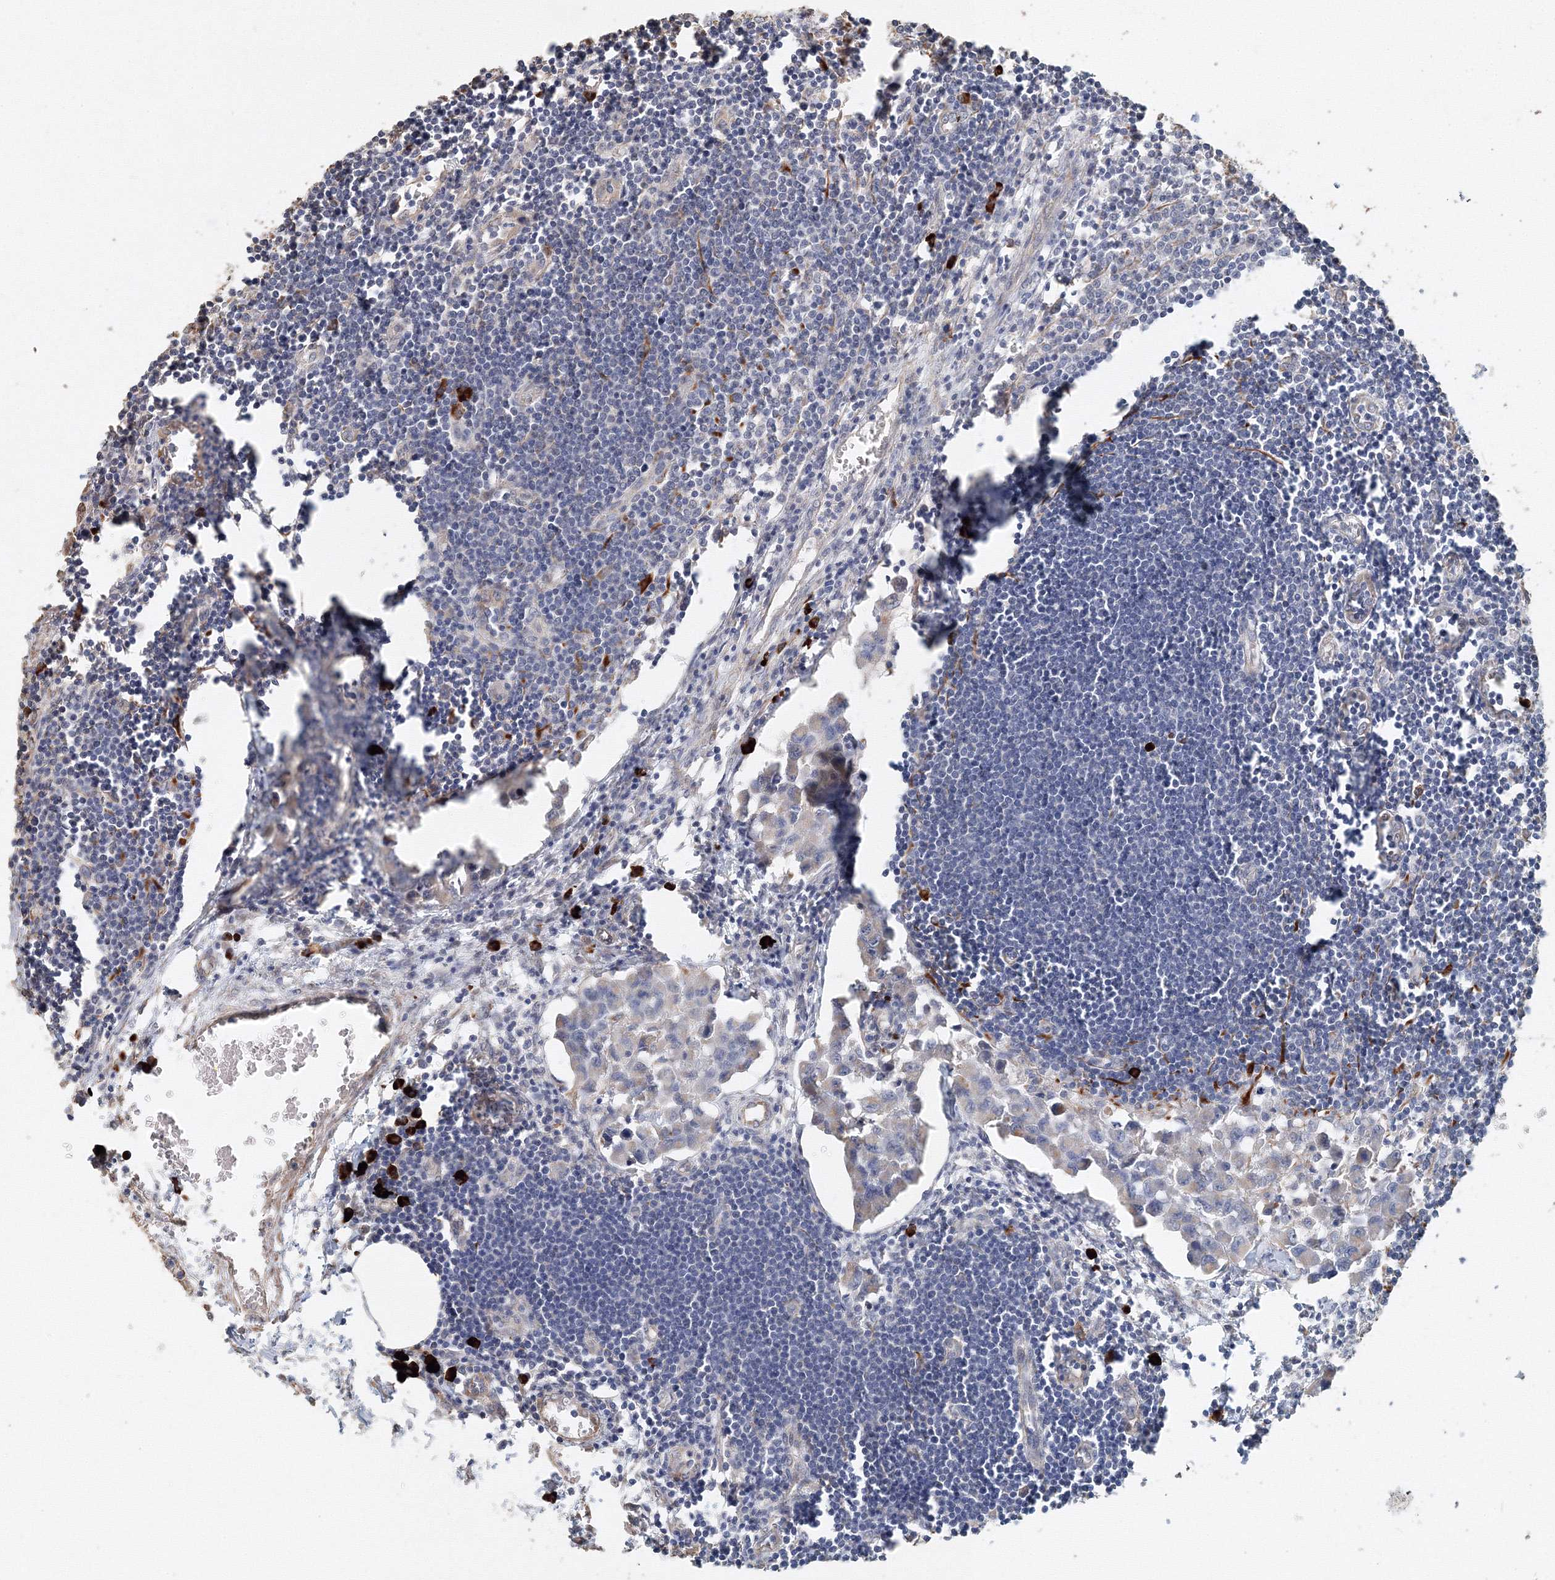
{"staining": {"intensity": "strong", "quantity": "<25%", "location": "cytoplasmic/membranous"}, "tissue": "lymph node", "cell_type": "Germinal center cells", "image_type": "normal", "snomed": [{"axis": "morphology", "description": "Normal tissue, NOS"}, {"axis": "morphology", "description": "Malignant melanoma, Metastatic site"}, {"axis": "topography", "description": "Lymph node"}], "caption": "Immunohistochemical staining of normal lymph node shows <25% levels of strong cytoplasmic/membranous protein expression in approximately <25% of germinal center cells. The protein is shown in brown color, while the nuclei are stained blue.", "gene": "NALF2", "patient": {"sex": "male", "age": 41}}